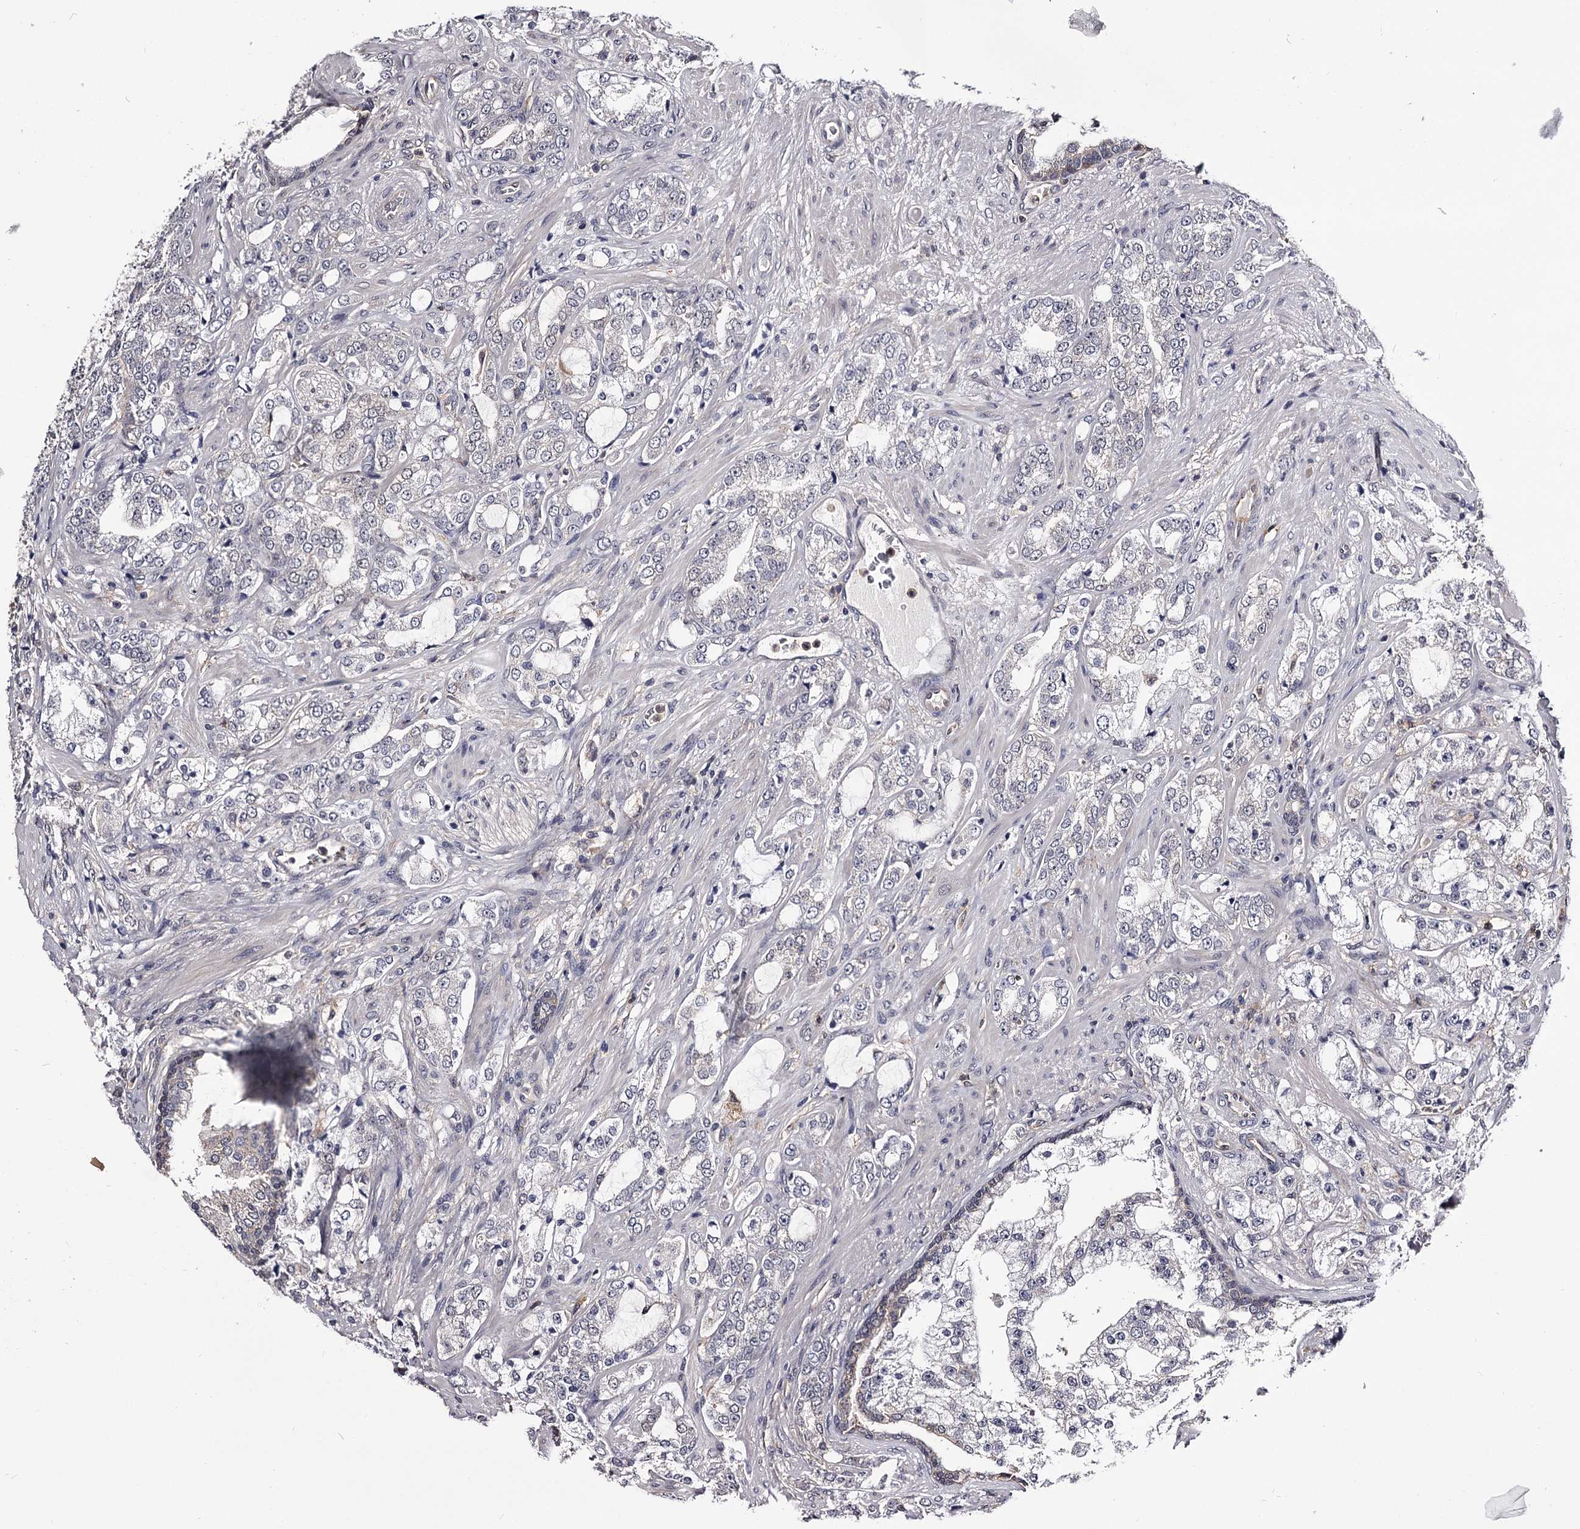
{"staining": {"intensity": "negative", "quantity": "none", "location": "none"}, "tissue": "prostate cancer", "cell_type": "Tumor cells", "image_type": "cancer", "snomed": [{"axis": "morphology", "description": "Adenocarcinoma, High grade"}, {"axis": "topography", "description": "Prostate"}], "caption": "A high-resolution image shows immunohistochemistry (IHC) staining of adenocarcinoma (high-grade) (prostate), which demonstrates no significant expression in tumor cells. (DAB (3,3'-diaminobenzidine) IHC, high magnification).", "gene": "GSTO1", "patient": {"sex": "male", "age": 64}}